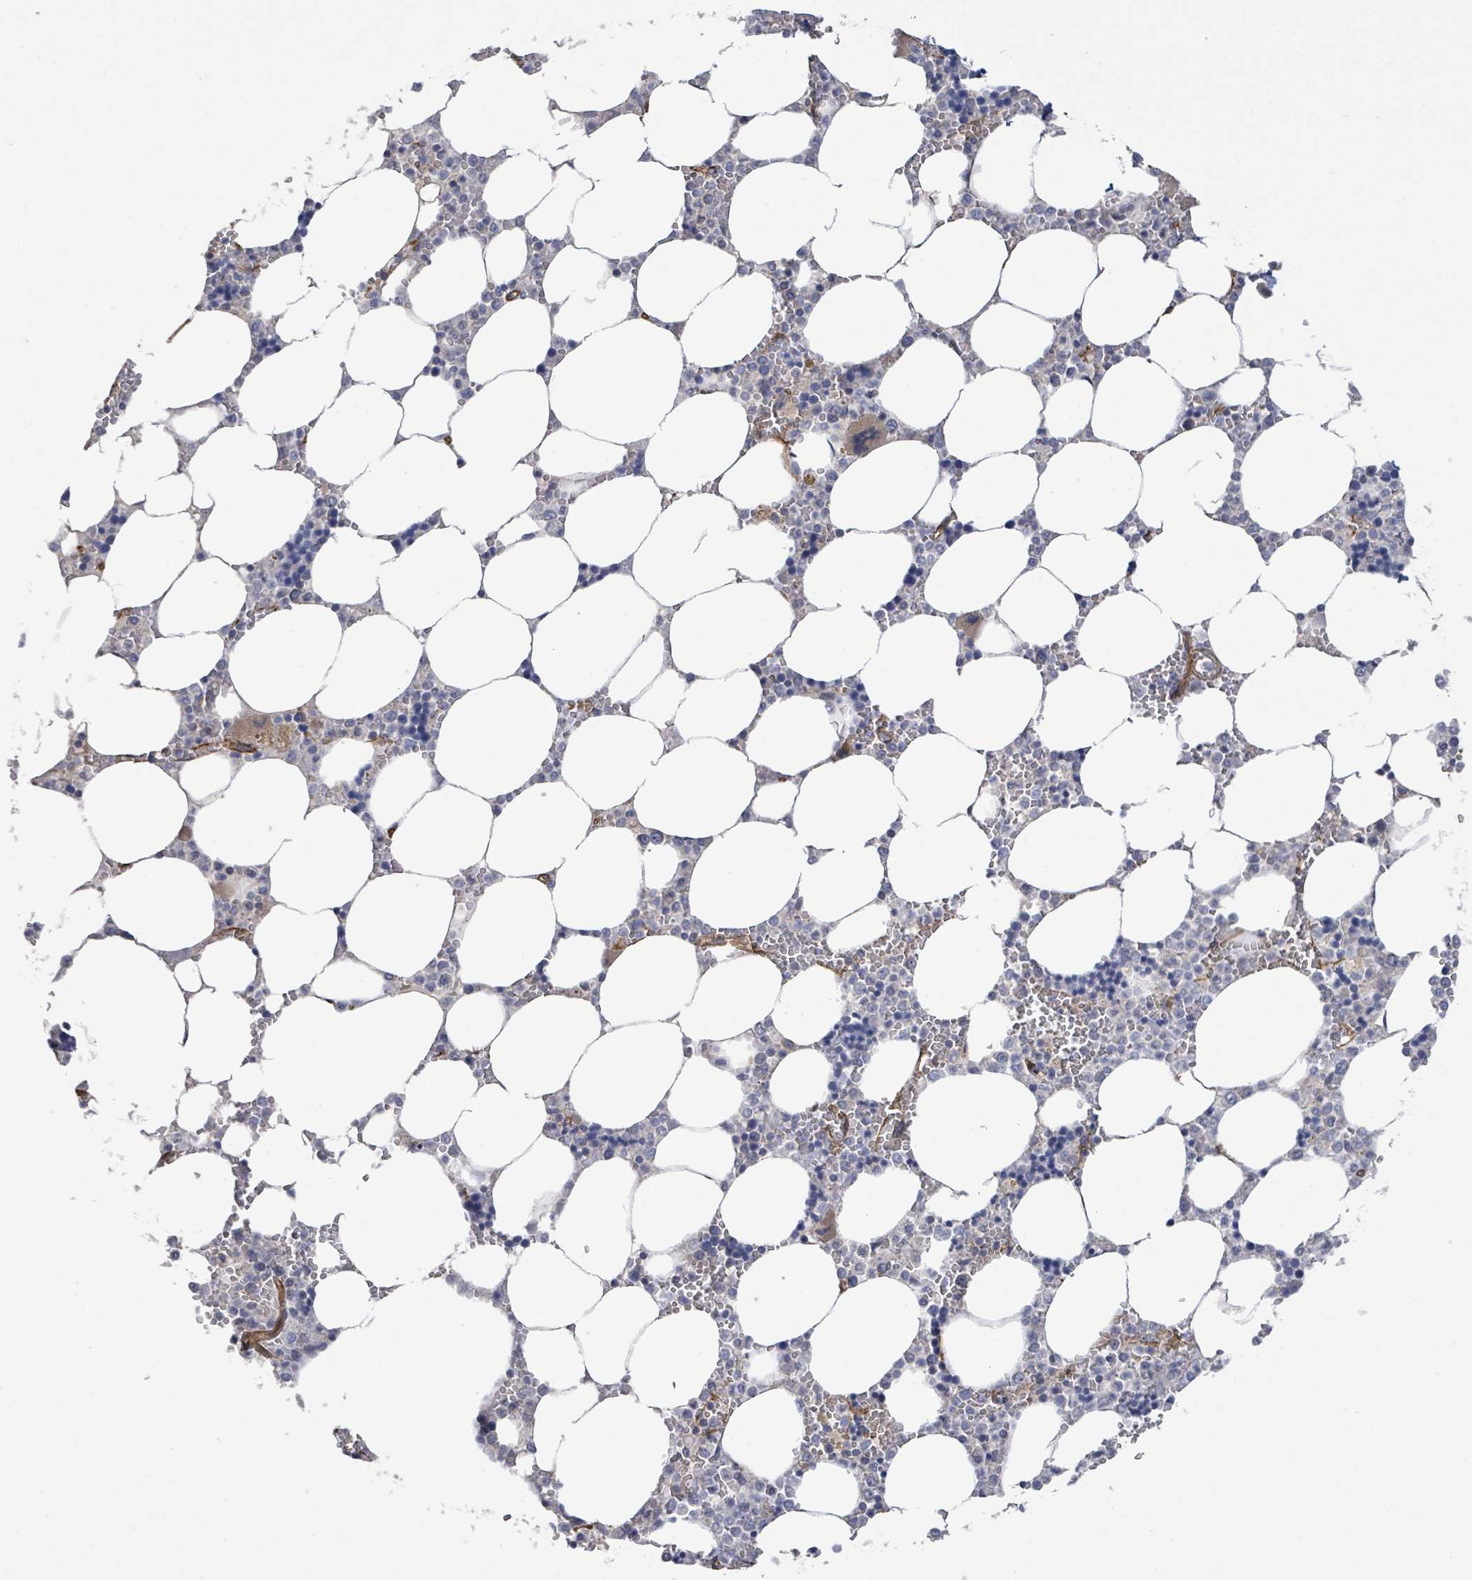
{"staining": {"intensity": "weak", "quantity": "<25%", "location": "cytoplasmic/membranous"}, "tissue": "bone marrow", "cell_type": "Hematopoietic cells", "image_type": "normal", "snomed": [{"axis": "morphology", "description": "Normal tissue, NOS"}, {"axis": "topography", "description": "Bone marrow"}], "caption": "IHC image of normal human bone marrow stained for a protein (brown), which demonstrates no staining in hematopoietic cells.", "gene": "KANK3", "patient": {"sex": "male", "age": 64}}